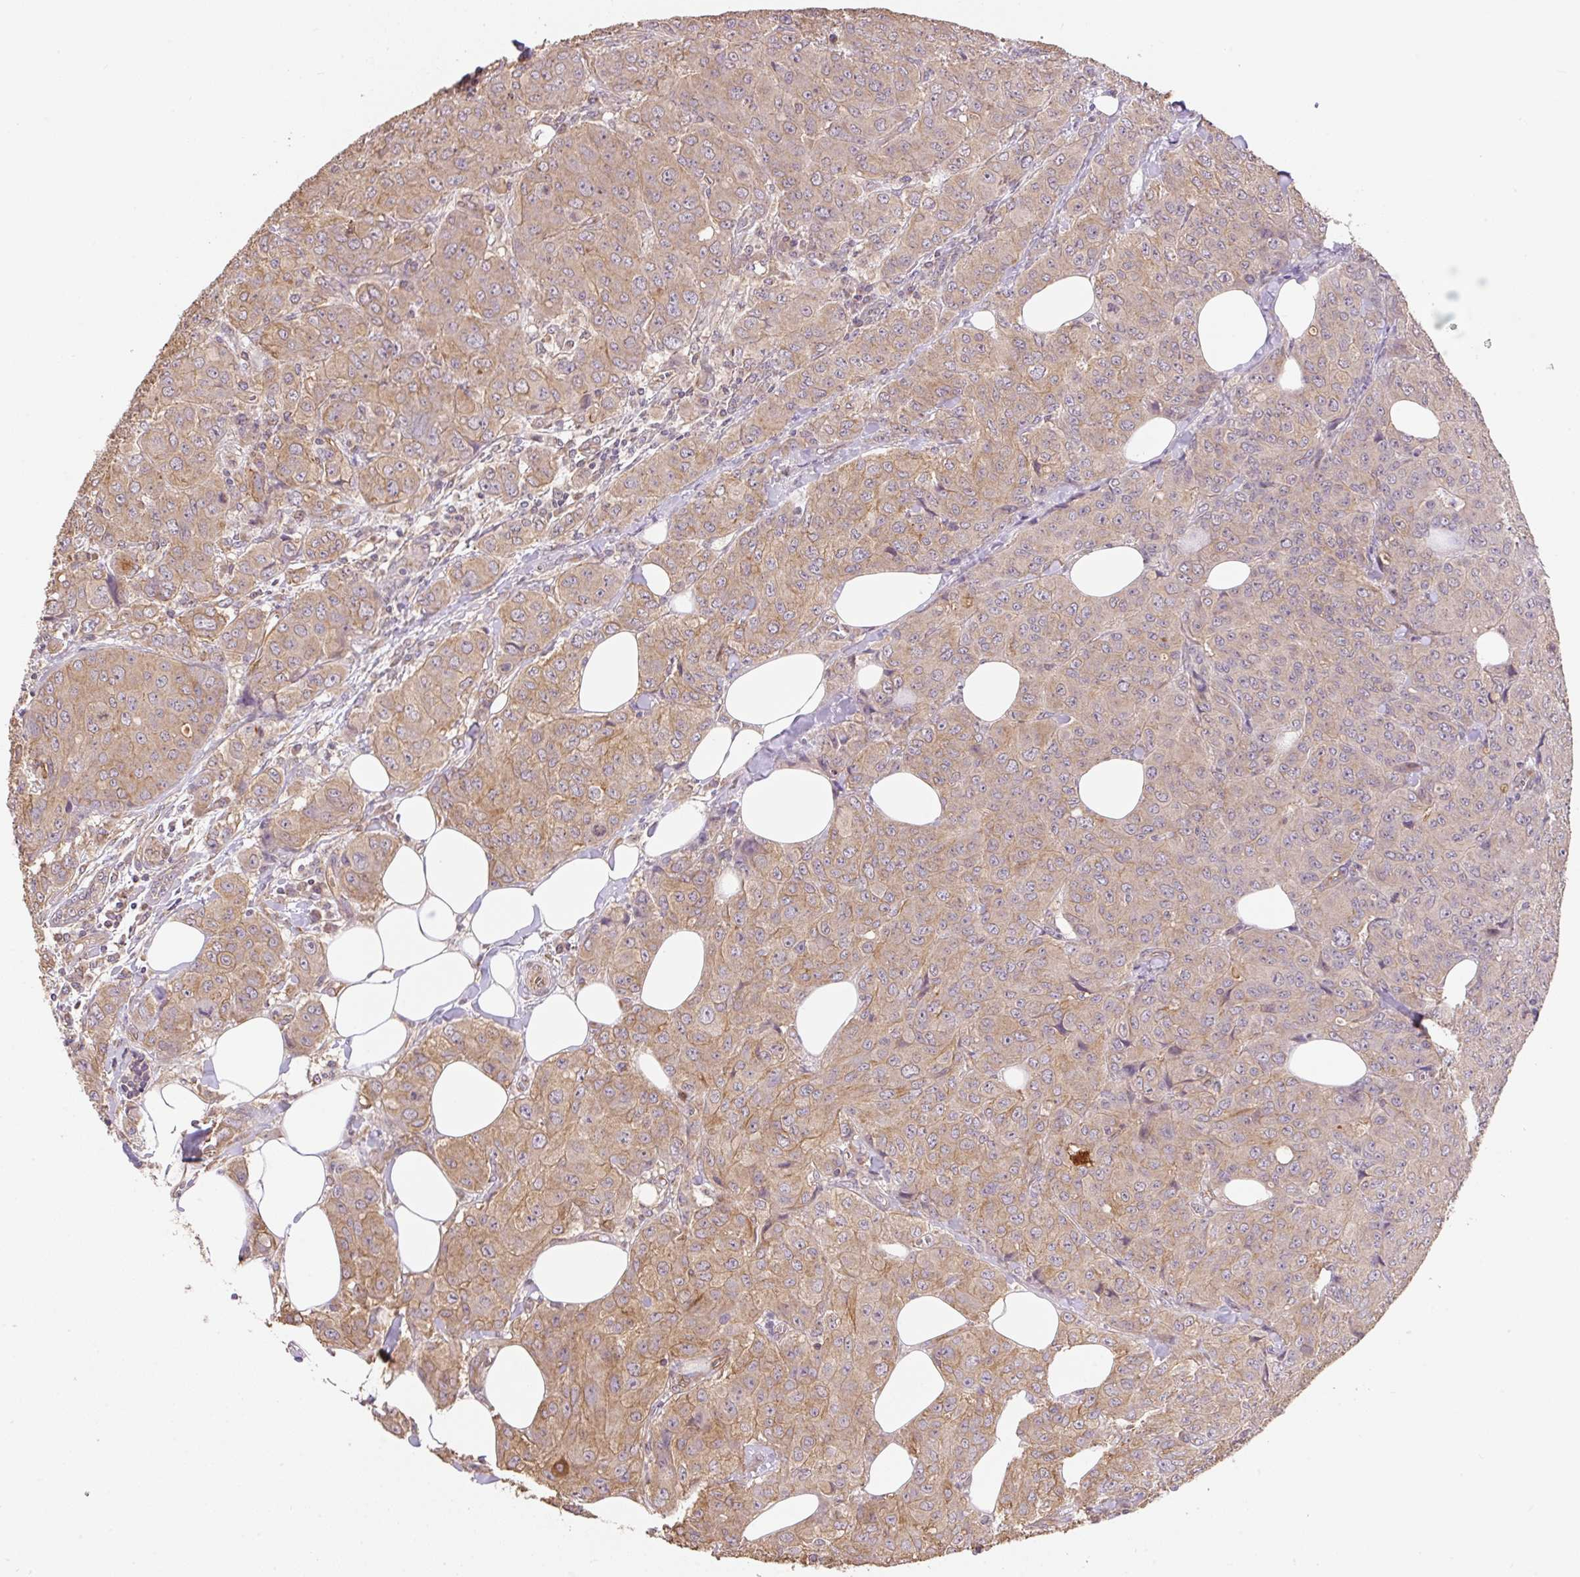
{"staining": {"intensity": "weak", "quantity": ">75%", "location": "cytoplasmic/membranous"}, "tissue": "breast cancer", "cell_type": "Tumor cells", "image_type": "cancer", "snomed": [{"axis": "morphology", "description": "Duct carcinoma"}, {"axis": "topography", "description": "Breast"}], "caption": "This is a micrograph of immunohistochemistry (IHC) staining of breast cancer, which shows weak expression in the cytoplasmic/membranous of tumor cells.", "gene": "COX8A", "patient": {"sex": "female", "age": 43}}